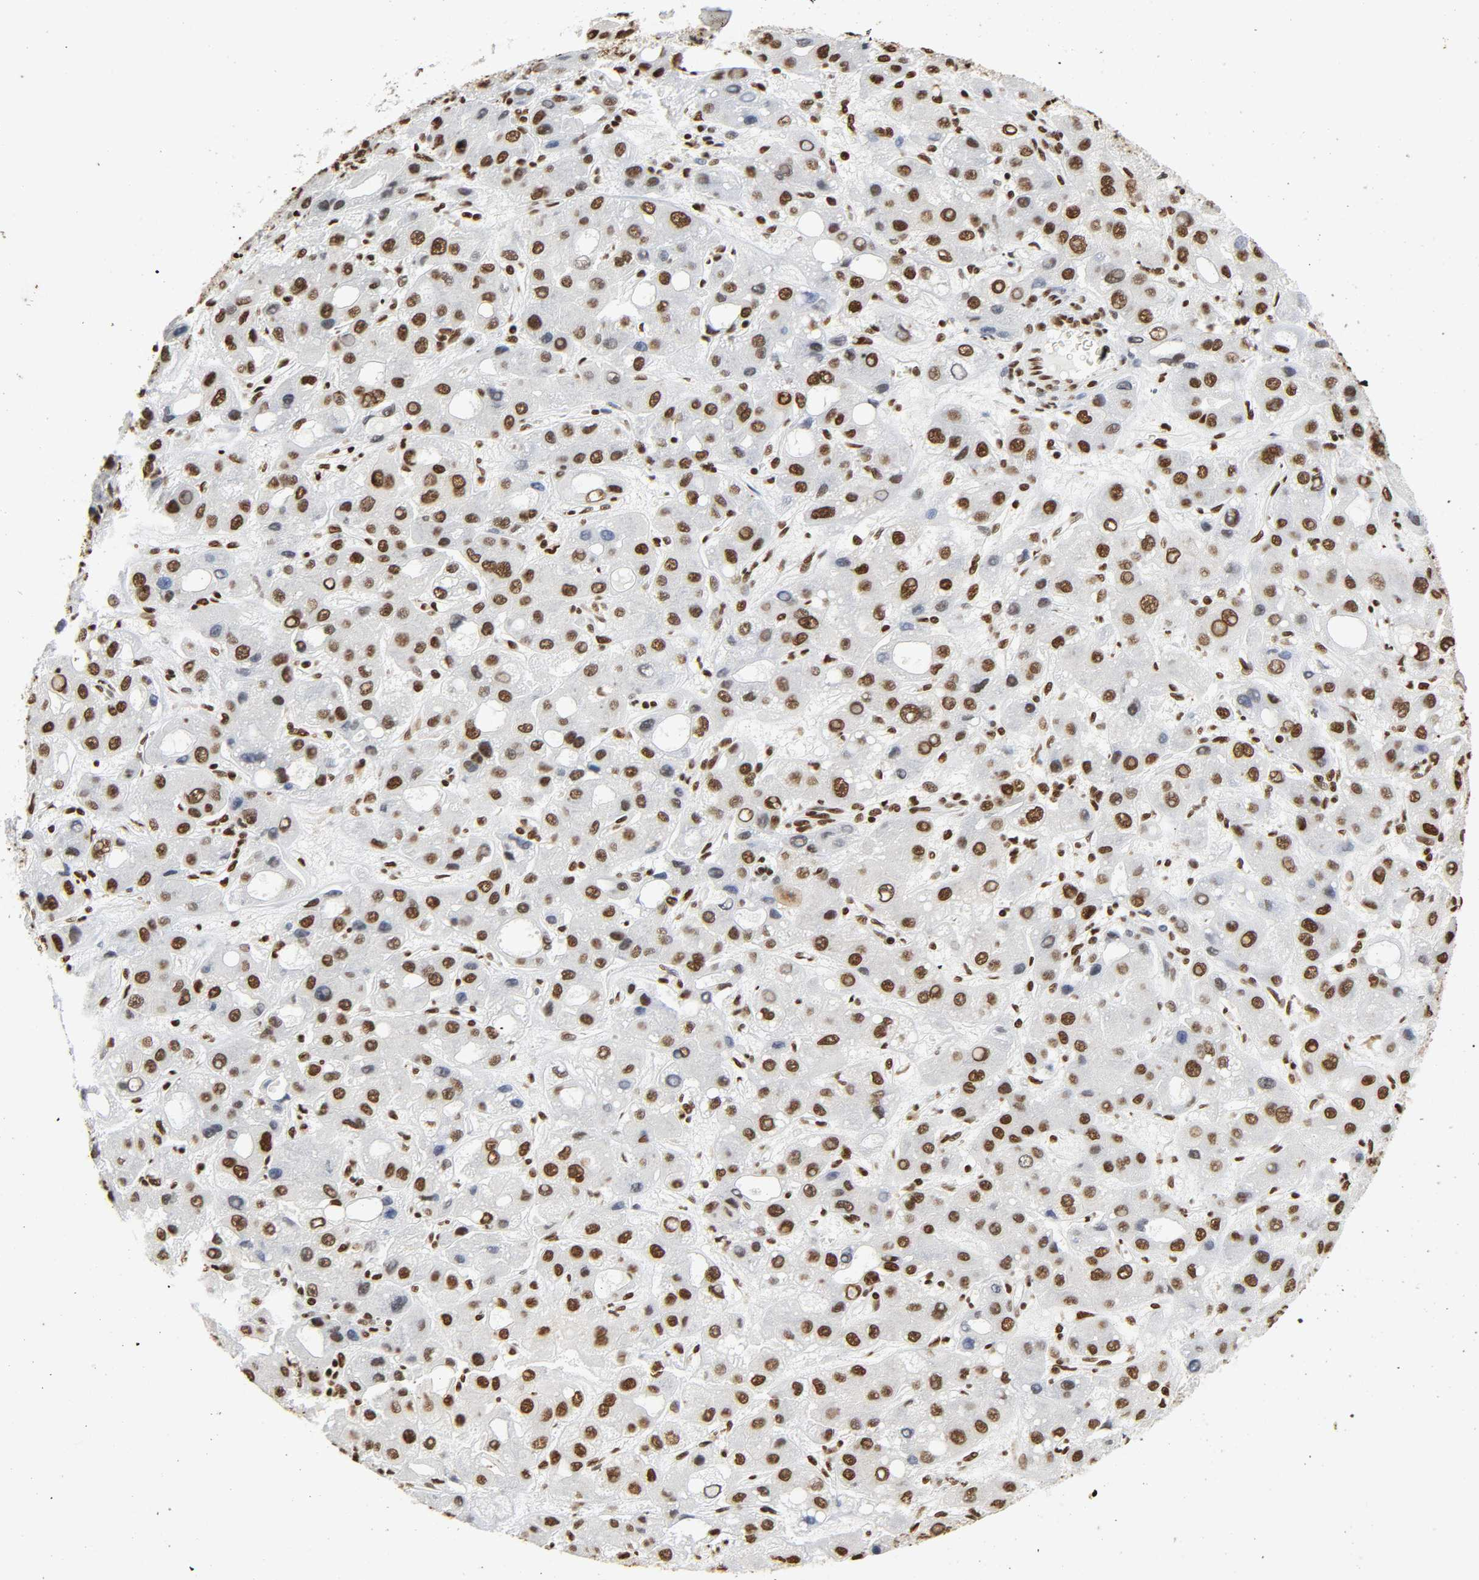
{"staining": {"intensity": "strong", "quantity": ">75%", "location": "nuclear"}, "tissue": "liver cancer", "cell_type": "Tumor cells", "image_type": "cancer", "snomed": [{"axis": "morphology", "description": "Carcinoma, Hepatocellular, NOS"}, {"axis": "topography", "description": "Liver"}], "caption": "Immunohistochemical staining of human liver cancer demonstrates high levels of strong nuclear protein staining in approximately >75% of tumor cells.", "gene": "HNRNPC", "patient": {"sex": "male", "age": 55}}